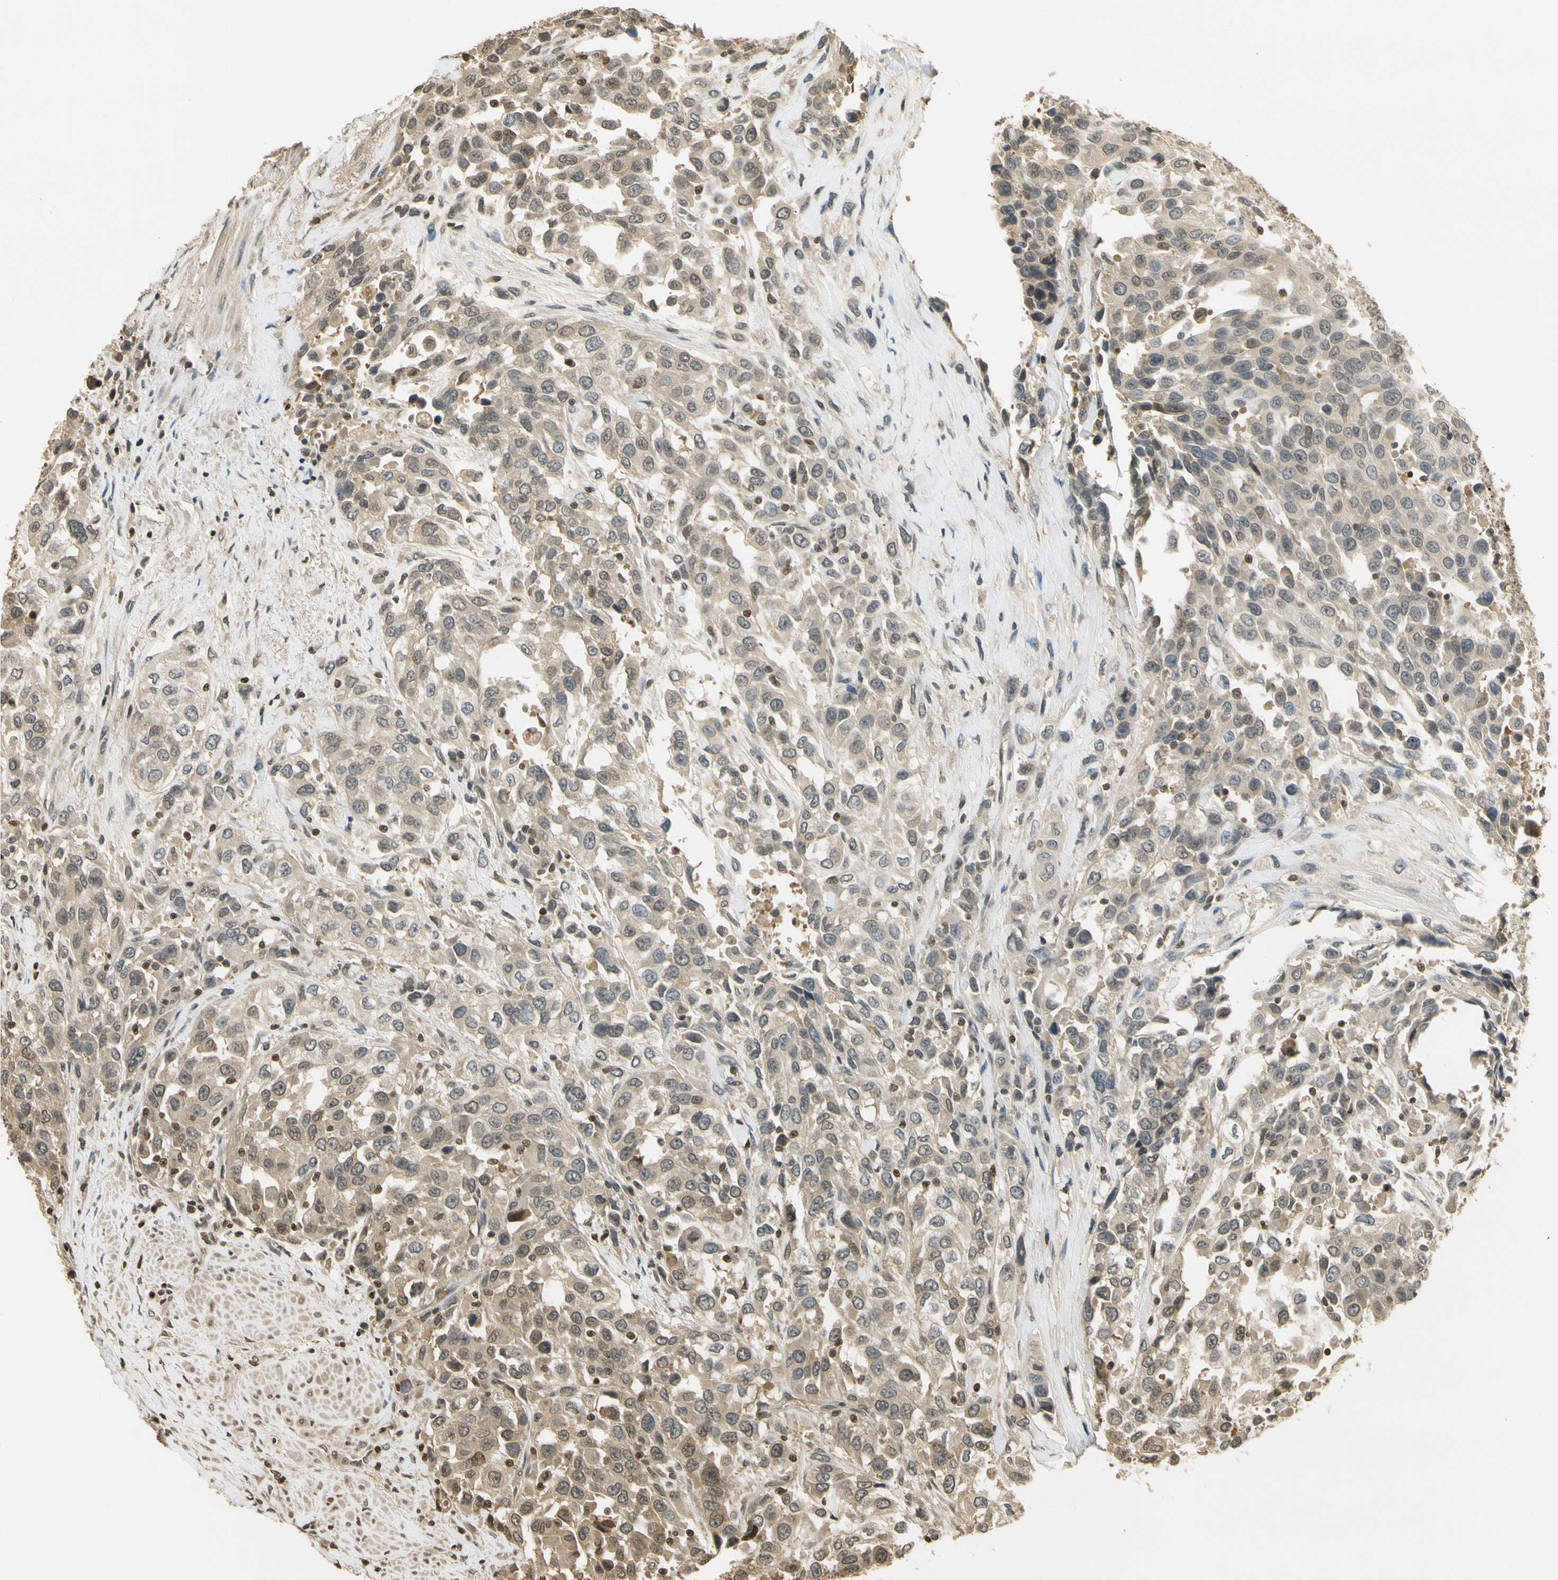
{"staining": {"intensity": "weak", "quantity": ">75%", "location": "cytoplasmic/membranous"}, "tissue": "urothelial cancer", "cell_type": "Tumor cells", "image_type": "cancer", "snomed": [{"axis": "morphology", "description": "Urothelial carcinoma, High grade"}, {"axis": "topography", "description": "Urinary bladder"}], "caption": "Immunohistochemistry (DAB (3,3'-diaminobenzidine)) staining of human urothelial cancer demonstrates weak cytoplasmic/membranous protein expression in about >75% of tumor cells.", "gene": "SOD1", "patient": {"sex": "female", "age": 80}}